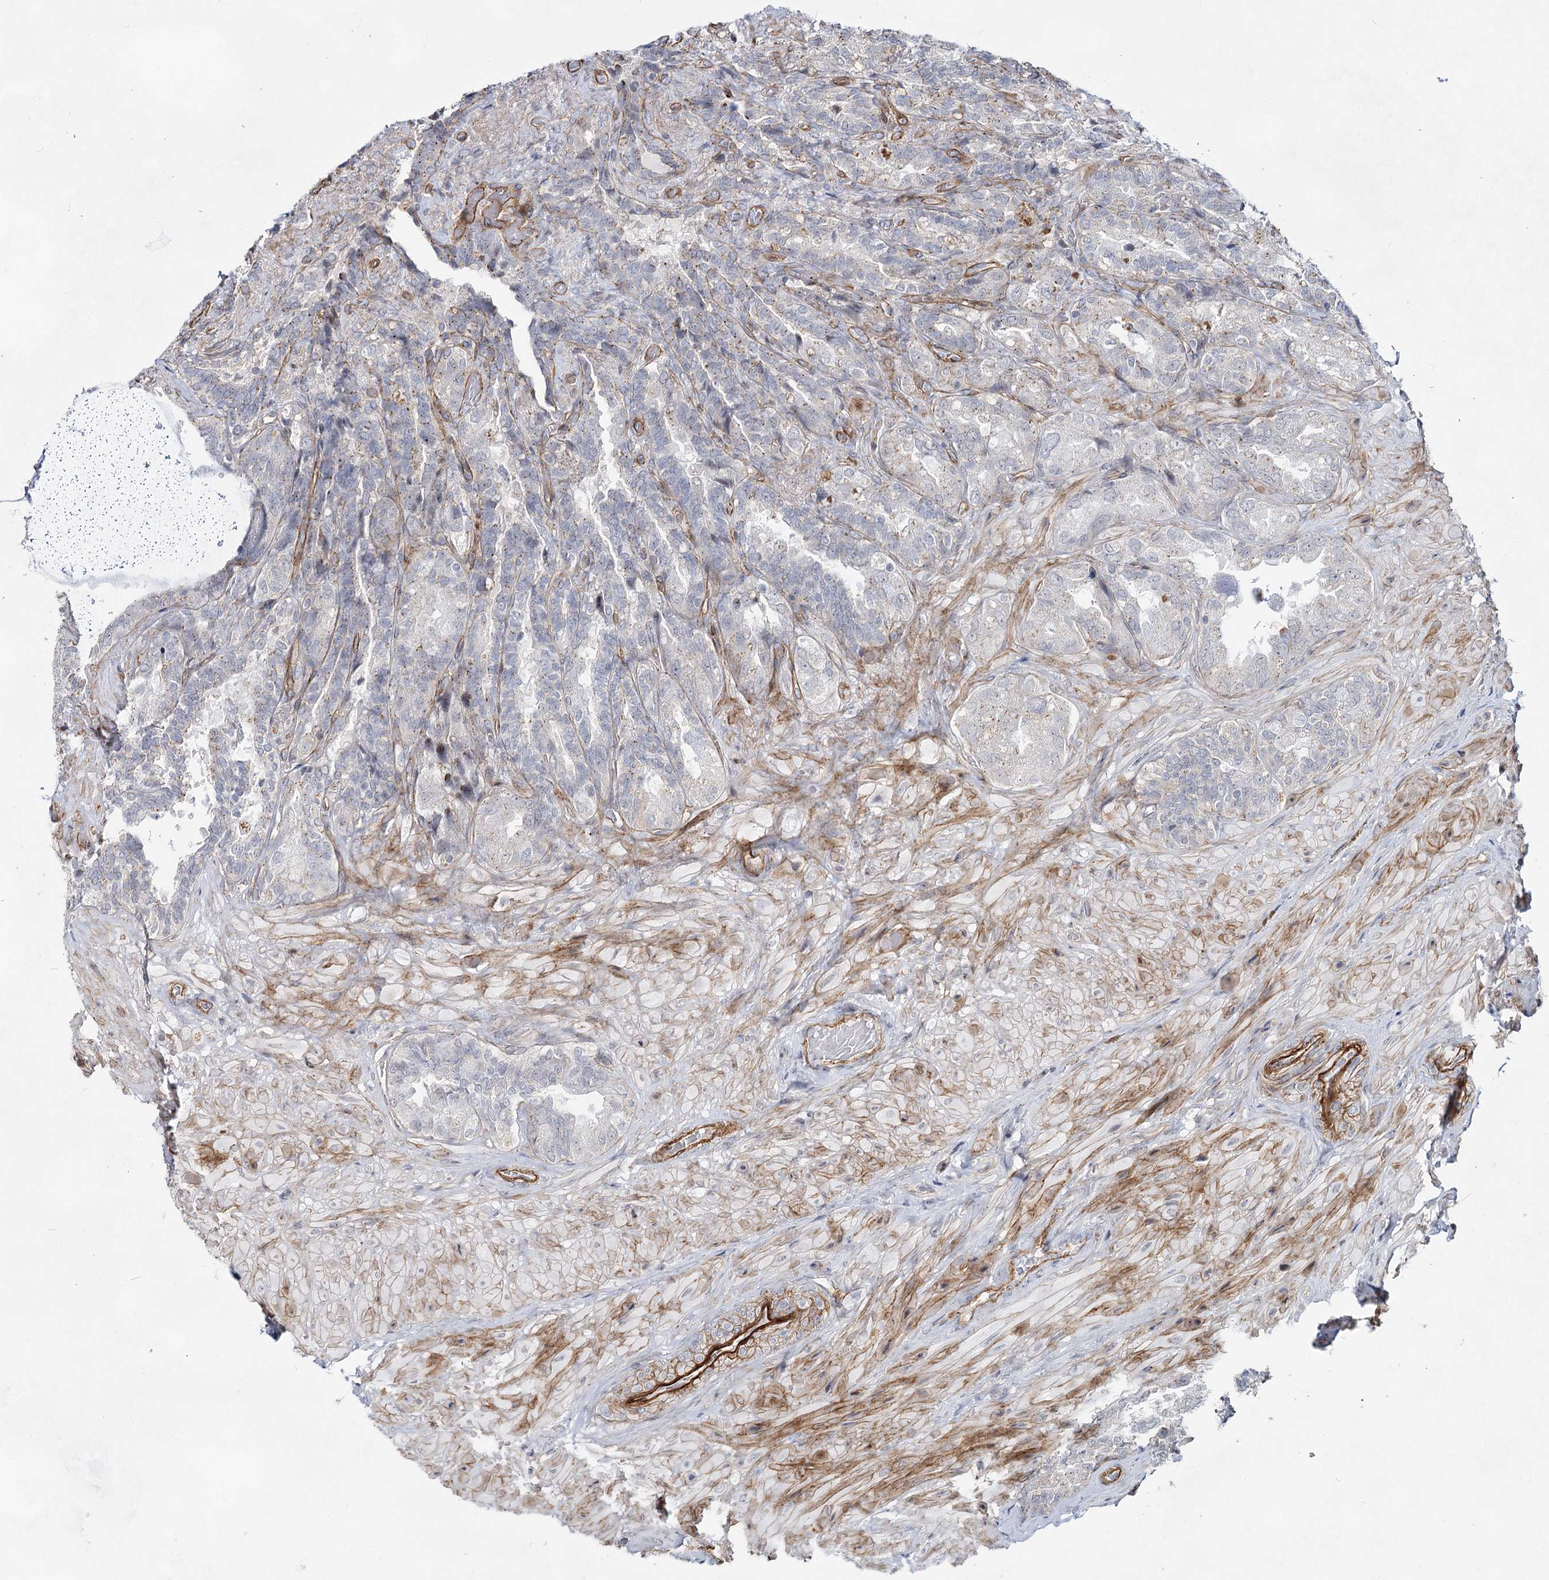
{"staining": {"intensity": "moderate", "quantity": "<25%", "location": "cytoplasmic/membranous"}, "tissue": "seminal vesicle", "cell_type": "Glandular cells", "image_type": "normal", "snomed": [{"axis": "morphology", "description": "Normal tissue, NOS"}, {"axis": "topography", "description": "Prostate and seminal vesicle, NOS"}, {"axis": "topography", "description": "Prostate"}, {"axis": "topography", "description": "Seminal veicle"}], "caption": "Brown immunohistochemical staining in benign human seminal vesicle shows moderate cytoplasmic/membranous staining in approximately <25% of glandular cells. (DAB = brown stain, brightfield microscopy at high magnification).", "gene": "ATL2", "patient": {"sex": "male", "age": 67}}